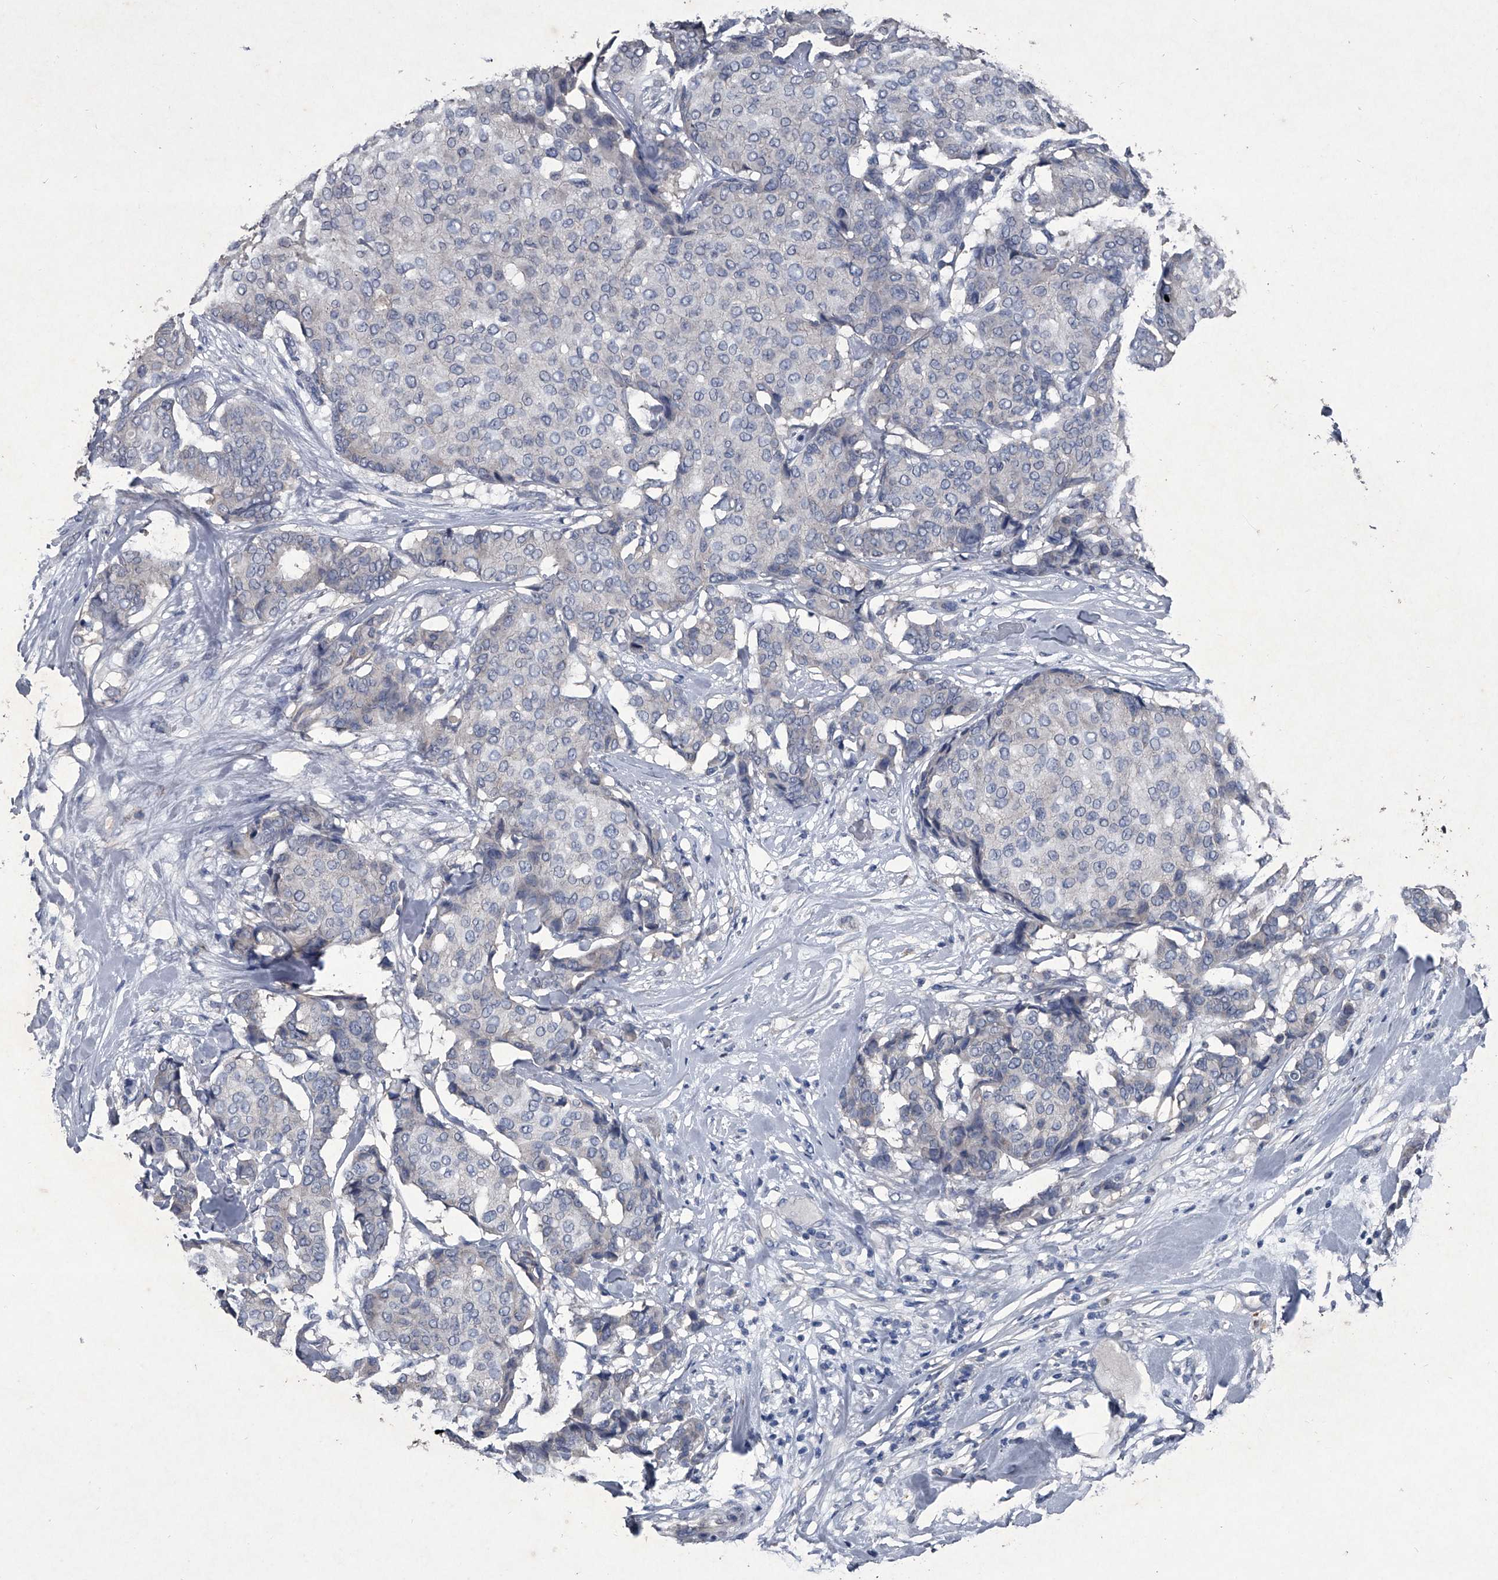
{"staining": {"intensity": "negative", "quantity": "none", "location": "none"}, "tissue": "breast cancer", "cell_type": "Tumor cells", "image_type": "cancer", "snomed": [{"axis": "morphology", "description": "Duct carcinoma"}, {"axis": "topography", "description": "Breast"}], "caption": "A high-resolution photomicrograph shows immunohistochemistry staining of breast infiltrating ductal carcinoma, which reveals no significant expression in tumor cells. (Brightfield microscopy of DAB (3,3'-diaminobenzidine) IHC at high magnification).", "gene": "MAPKAP1", "patient": {"sex": "female", "age": 75}}